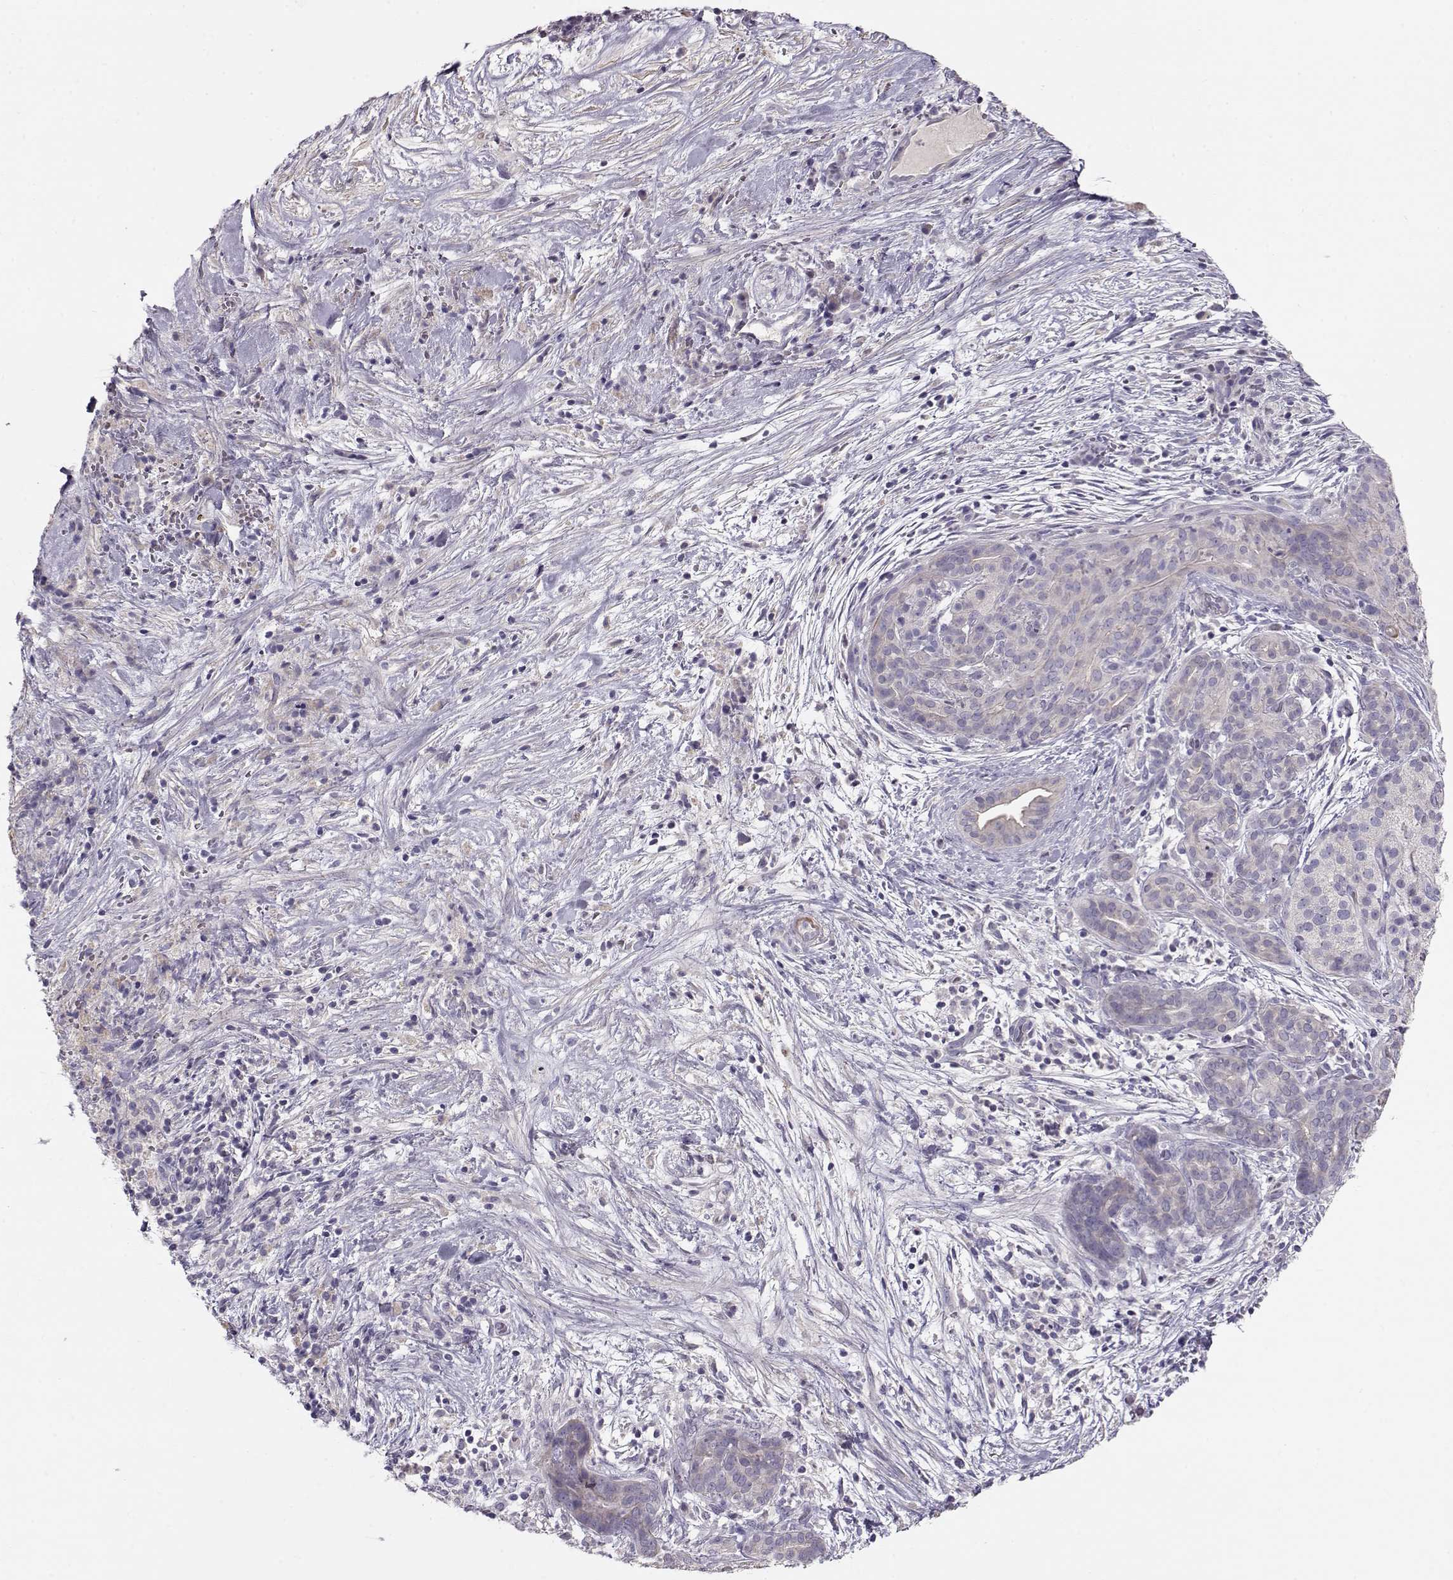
{"staining": {"intensity": "negative", "quantity": "none", "location": "none"}, "tissue": "pancreatic cancer", "cell_type": "Tumor cells", "image_type": "cancer", "snomed": [{"axis": "morphology", "description": "Adenocarcinoma, NOS"}, {"axis": "topography", "description": "Pancreas"}], "caption": "Immunohistochemical staining of pancreatic cancer exhibits no significant expression in tumor cells.", "gene": "GRK1", "patient": {"sex": "male", "age": 44}}